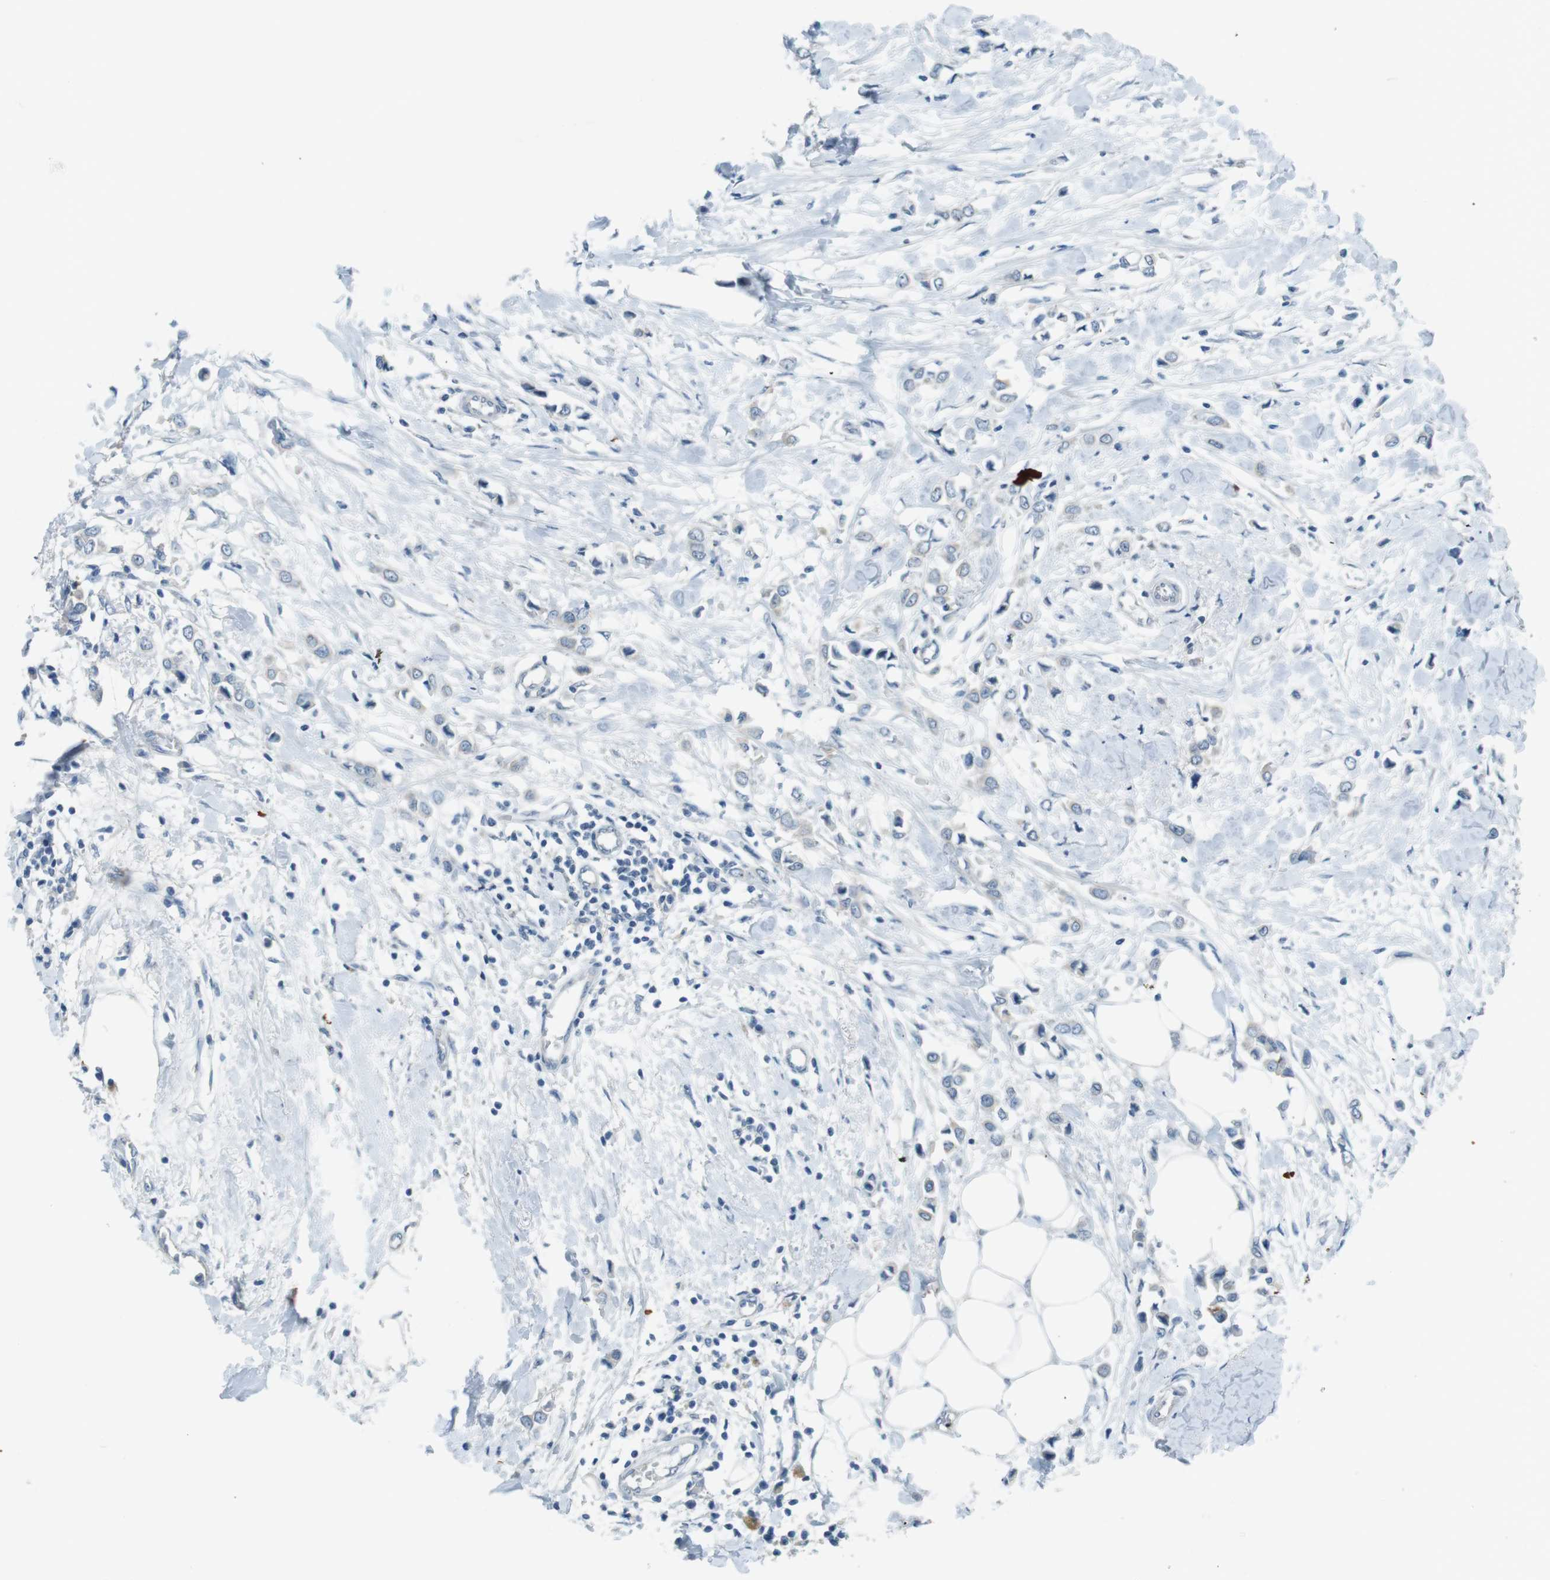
{"staining": {"intensity": "negative", "quantity": "none", "location": "none"}, "tissue": "breast cancer", "cell_type": "Tumor cells", "image_type": "cancer", "snomed": [{"axis": "morphology", "description": "Lobular carcinoma"}, {"axis": "topography", "description": "Breast"}], "caption": "Immunohistochemistry micrograph of neoplastic tissue: human breast lobular carcinoma stained with DAB (3,3'-diaminobenzidine) displays no significant protein staining in tumor cells.", "gene": "ENTPD7", "patient": {"sex": "female", "age": 51}}